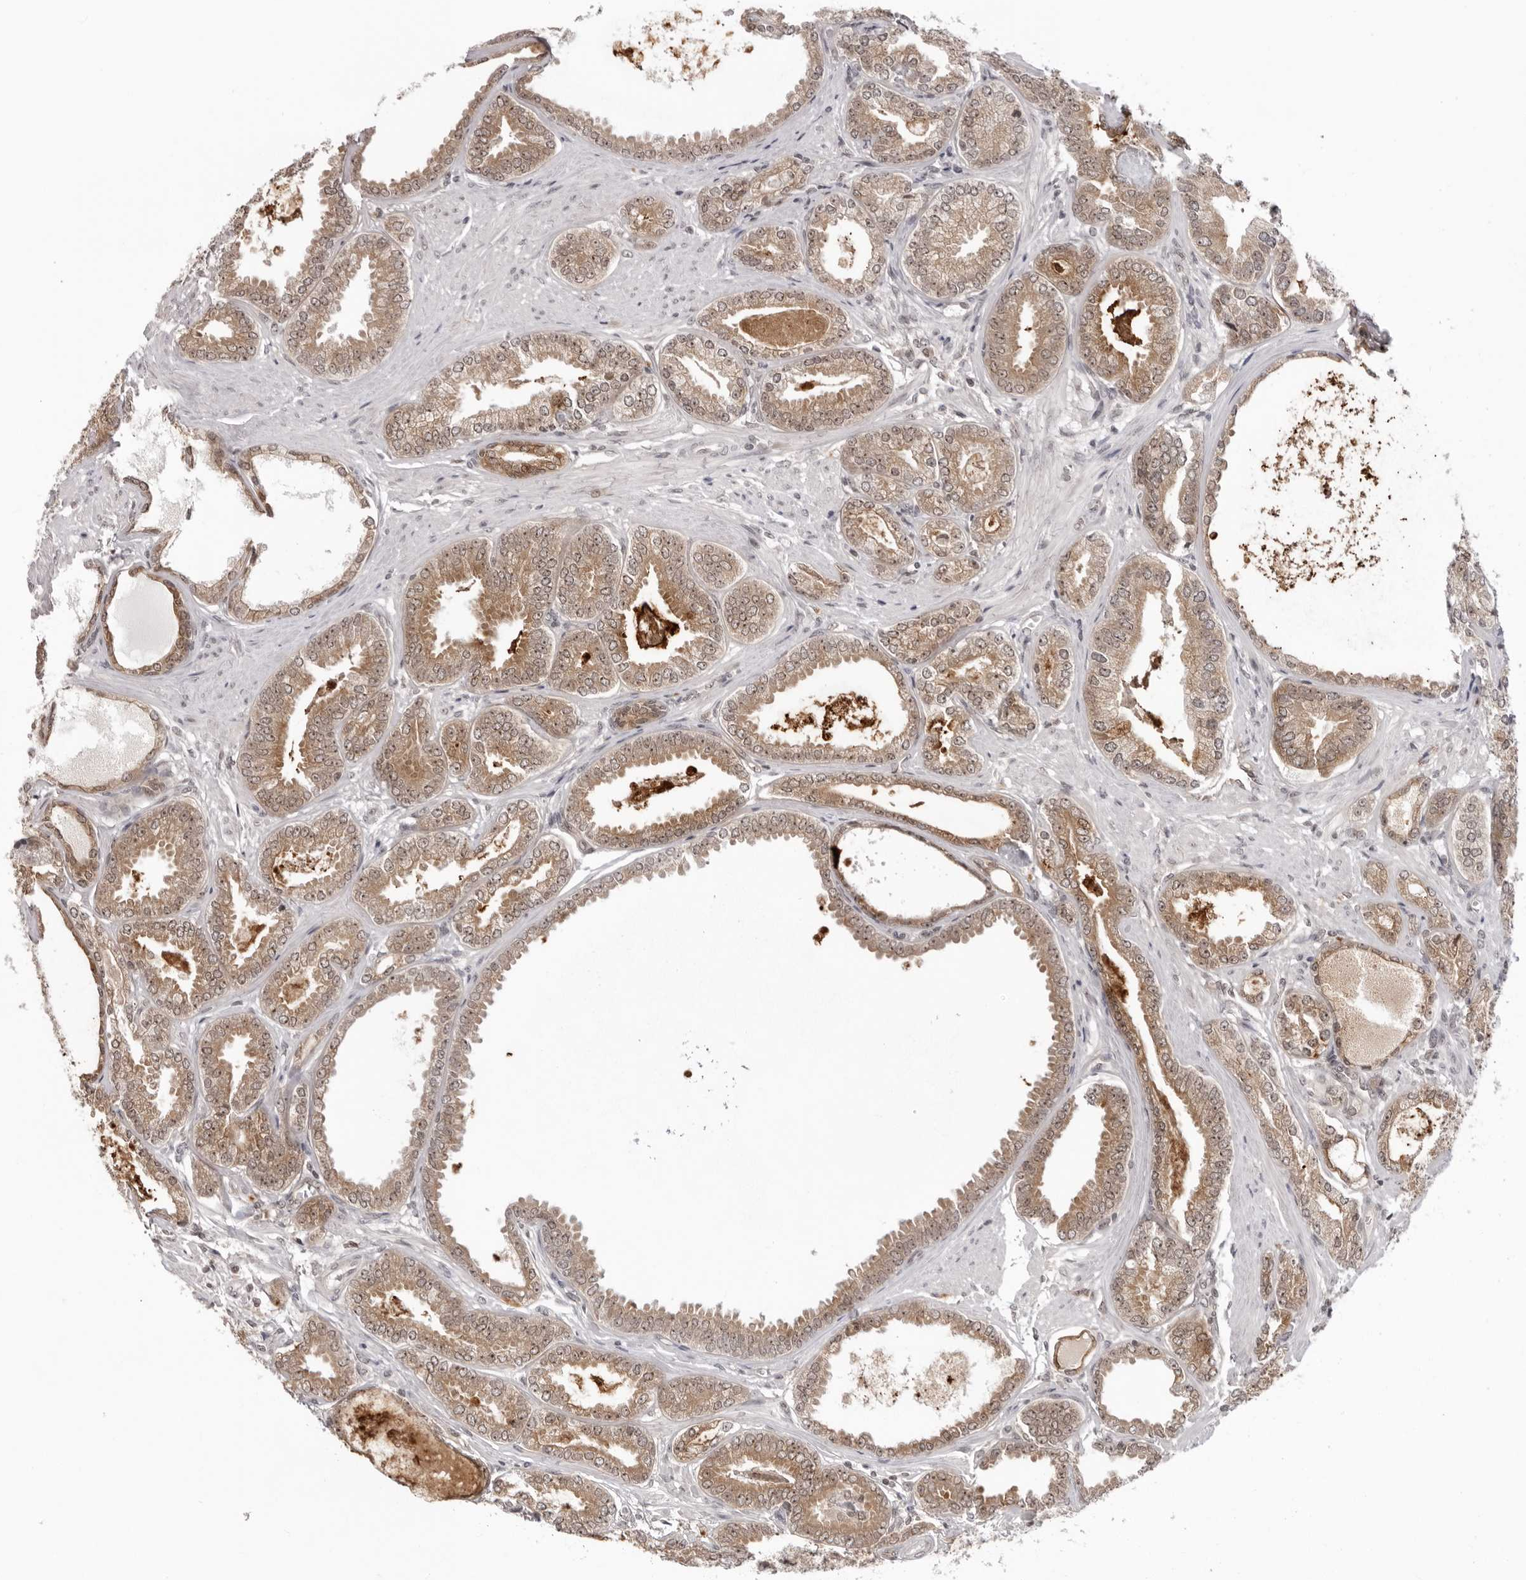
{"staining": {"intensity": "moderate", "quantity": ">75%", "location": "cytoplasmic/membranous,nuclear"}, "tissue": "prostate cancer", "cell_type": "Tumor cells", "image_type": "cancer", "snomed": [{"axis": "morphology", "description": "Adenocarcinoma, Low grade"}, {"axis": "topography", "description": "Prostate"}], "caption": "The immunohistochemical stain labels moderate cytoplasmic/membranous and nuclear staining in tumor cells of prostate cancer tissue. (Stains: DAB (3,3'-diaminobenzidine) in brown, nuclei in blue, Microscopy: brightfield microscopy at high magnification).", "gene": "EXOSC10", "patient": {"sex": "male", "age": 71}}